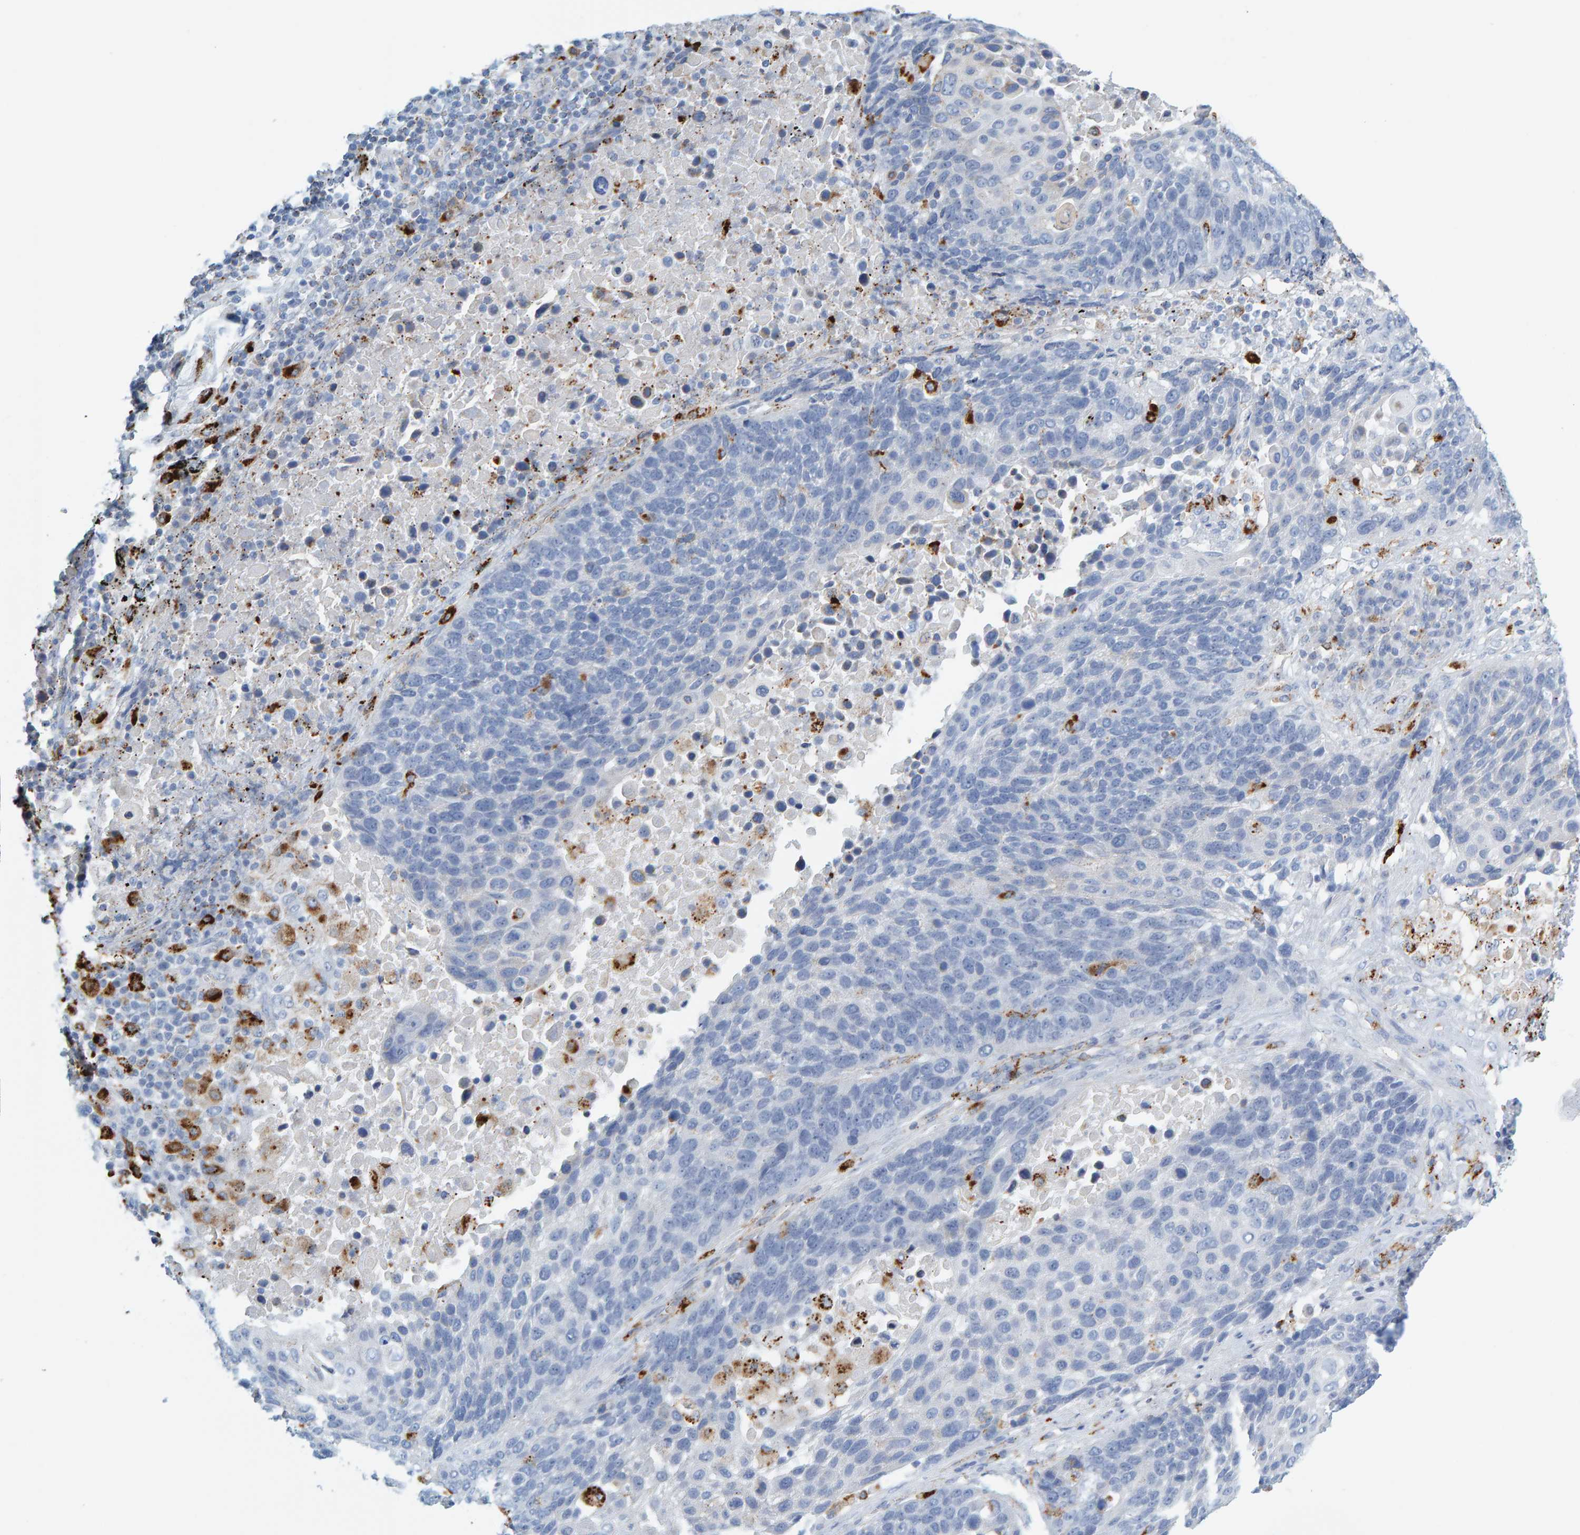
{"staining": {"intensity": "negative", "quantity": "none", "location": "none"}, "tissue": "lung cancer", "cell_type": "Tumor cells", "image_type": "cancer", "snomed": [{"axis": "morphology", "description": "Squamous cell carcinoma, NOS"}, {"axis": "topography", "description": "Lung"}], "caption": "This histopathology image is of lung squamous cell carcinoma stained with immunohistochemistry (IHC) to label a protein in brown with the nuclei are counter-stained blue. There is no staining in tumor cells.", "gene": "BIN3", "patient": {"sex": "male", "age": 66}}